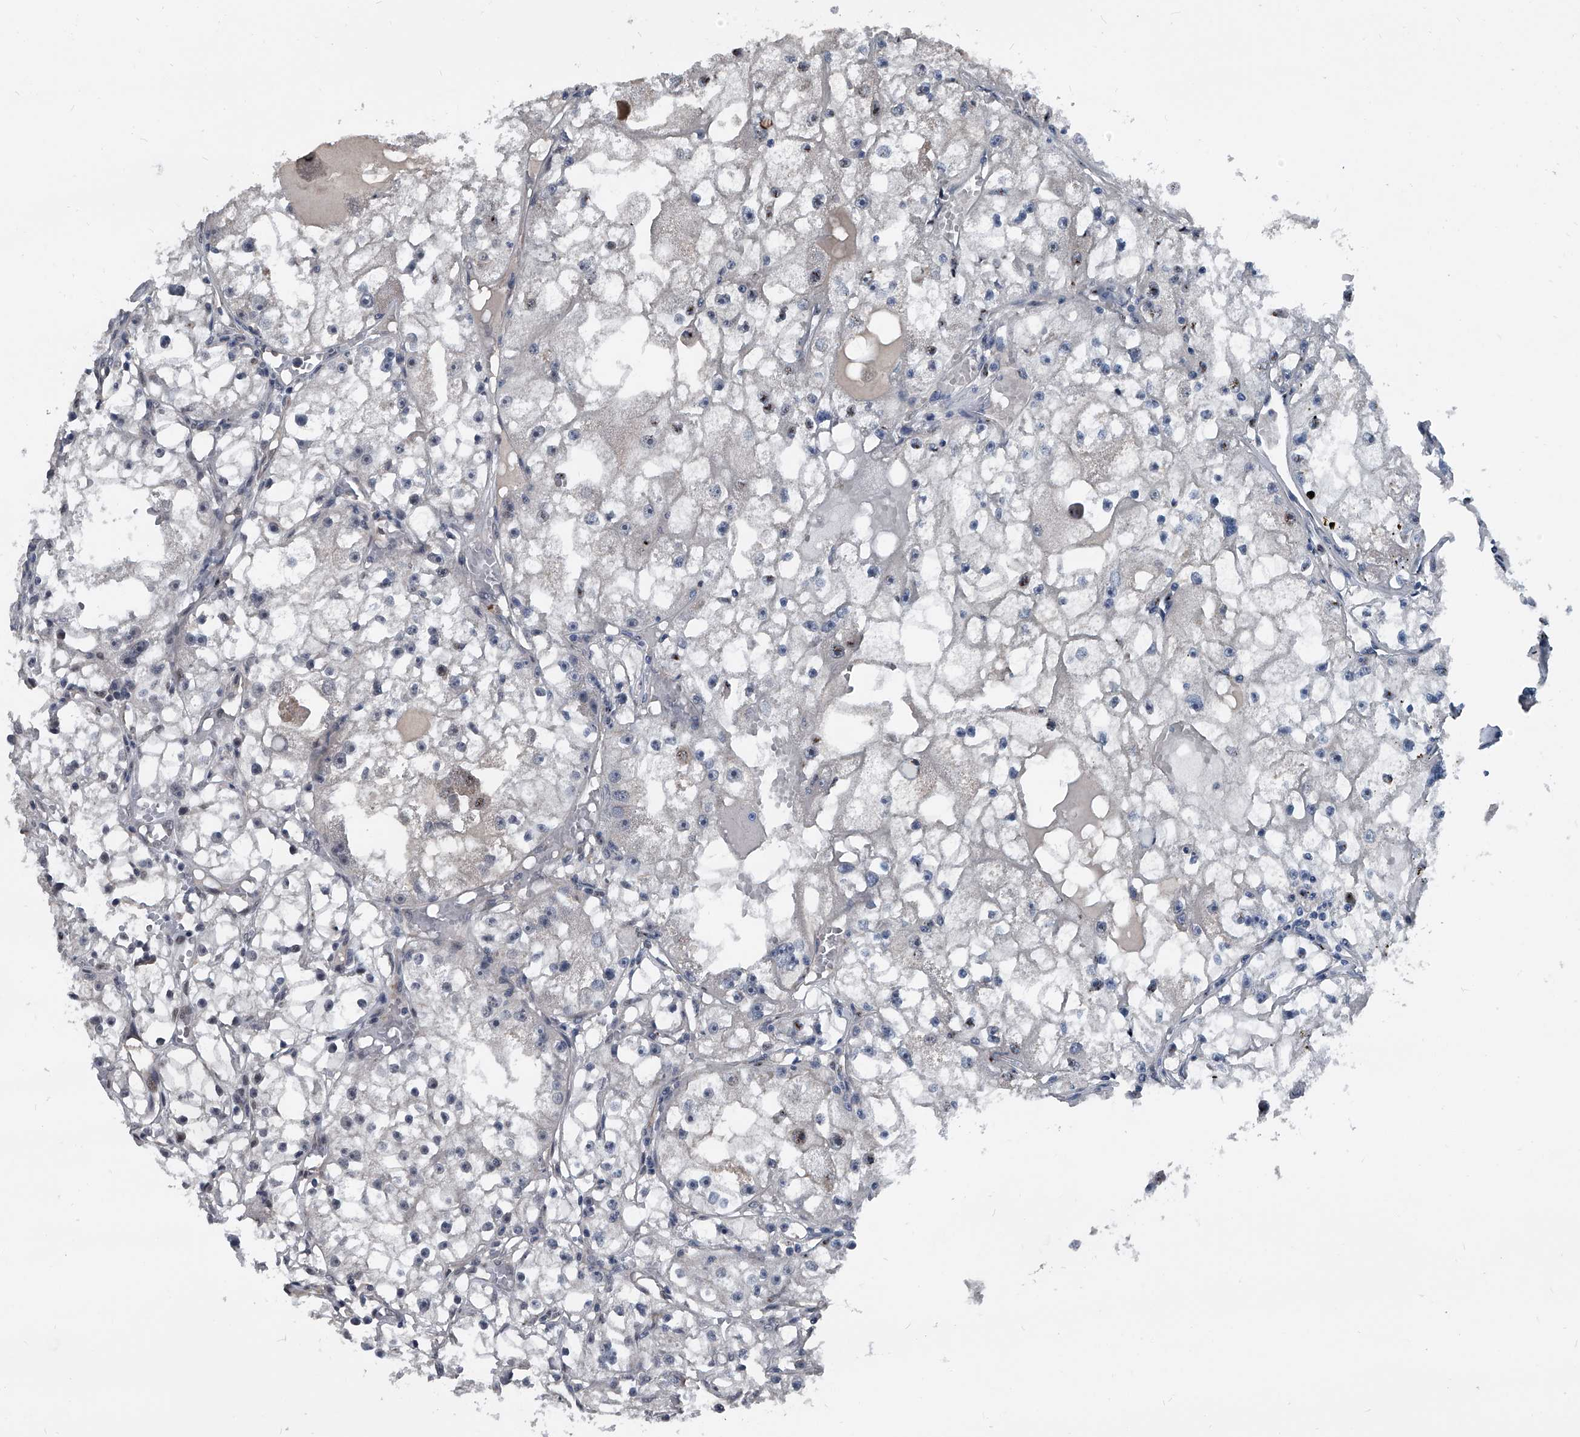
{"staining": {"intensity": "negative", "quantity": "none", "location": "none"}, "tissue": "renal cancer", "cell_type": "Tumor cells", "image_type": "cancer", "snomed": [{"axis": "morphology", "description": "Adenocarcinoma, NOS"}, {"axis": "topography", "description": "Kidney"}], "caption": "Immunohistochemical staining of human renal cancer (adenocarcinoma) exhibits no significant positivity in tumor cells. (DAB immunohistochemistry (IHC), high magnification).", "gene": "MEN1", "patient": {"sex": "male", "age": 56}}